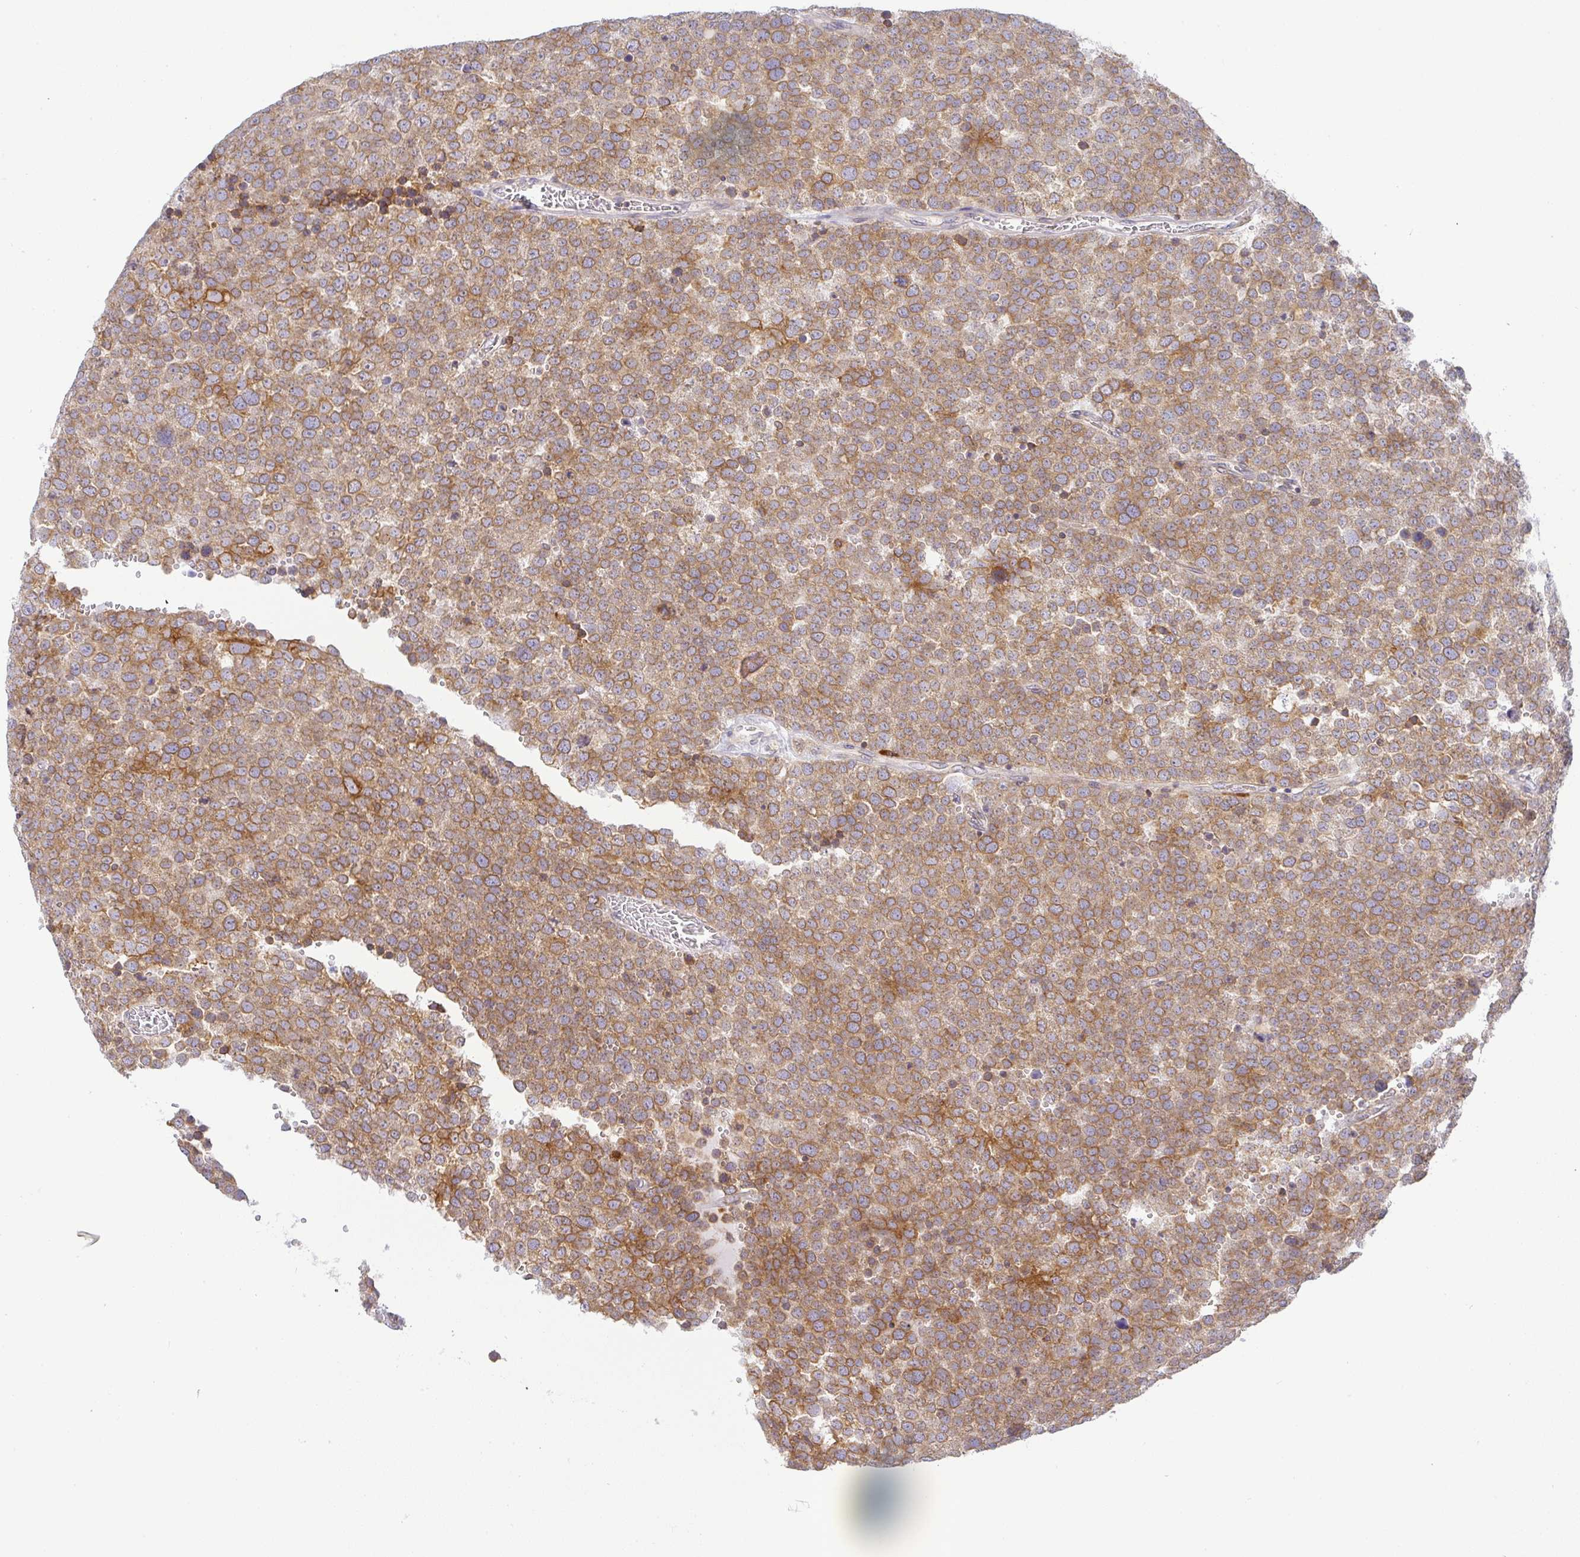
{"staining": {"intensity": "moderate", "quantity": ">75%", "location": "cytoplasmic/membranous"}, "tissue": "testis cancer", "cell_type": "Tumor cells", "image_type": "cancer", "snomed": [{"axis": "morphology", "description": "Seminoma, NOS"}, {"axis": "topography", "description": "Testis"}], "caption": "The image exhibits a brown stain indicating the presence of a protein in the cytoplasmic/membranous of tumor cells in testis cancer (seminoma). (DAB = brown stain, brightfield microscopy at high magnification).", "gene": "DERL2", "patient": {"sex": "male", "age": 71}}